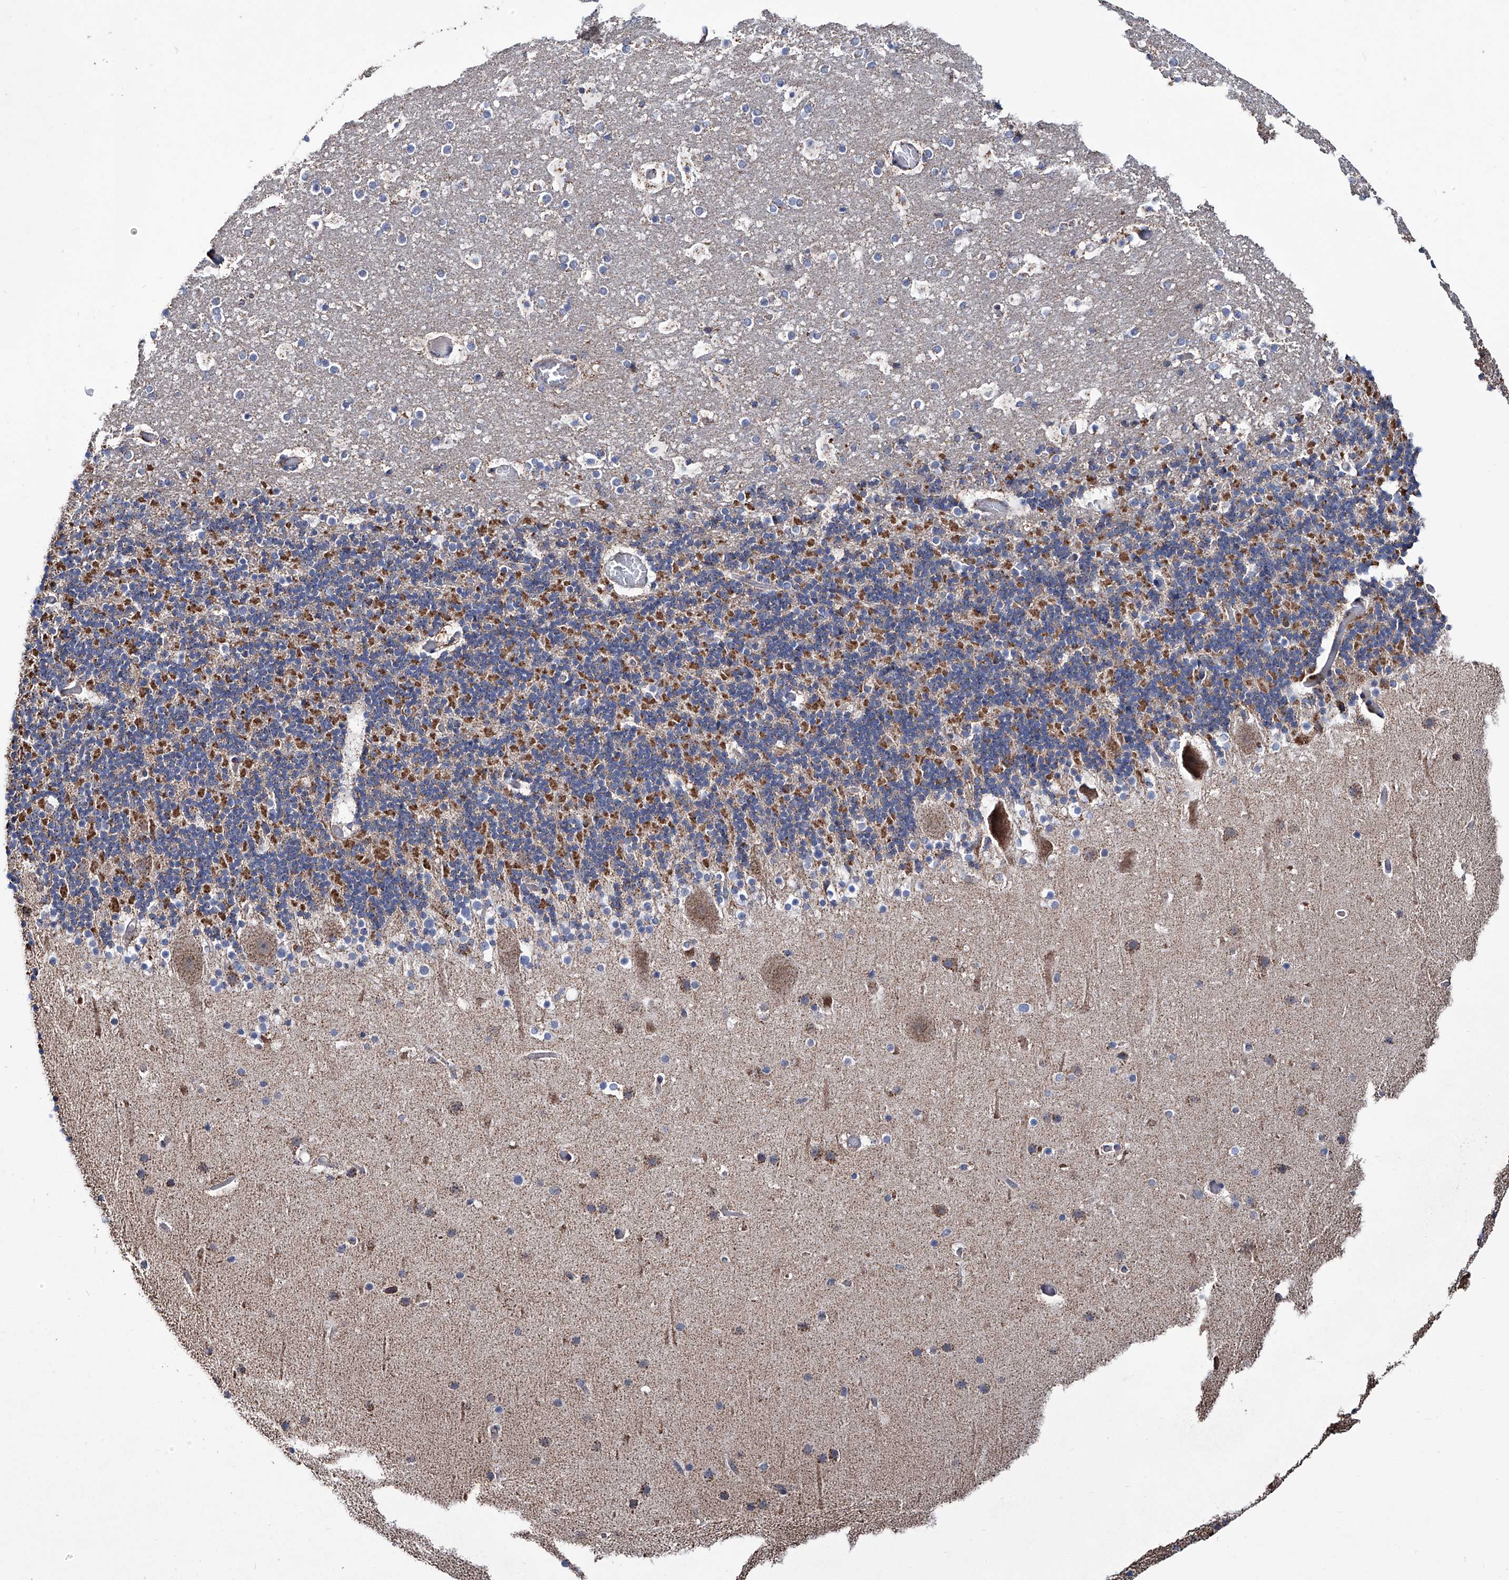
{"staining": {"intensity": "moderate", "quantity": ">75%", "location": "cytoplasmic/membranous"}, "tissue": "cerebellum", "cell_type": "Cells in granular layer", "image_type": "normal", "snomed": [{"axis": "morphology", "description": "Normal tissue, NOS"}, {"axis": "topography", "description": "Cerebellum"}], "caption": "An image of cerebellum stained for a protein exhibits moderate cytoplasmic/membranous brown staining in cells in granular layer. The staining was performed using DAB, with brown indicating positive protein expression. Nuclei are stained blue with hematoxylin.", "gene": "NHS", "patient": {"sex": "male", "age": 57}}